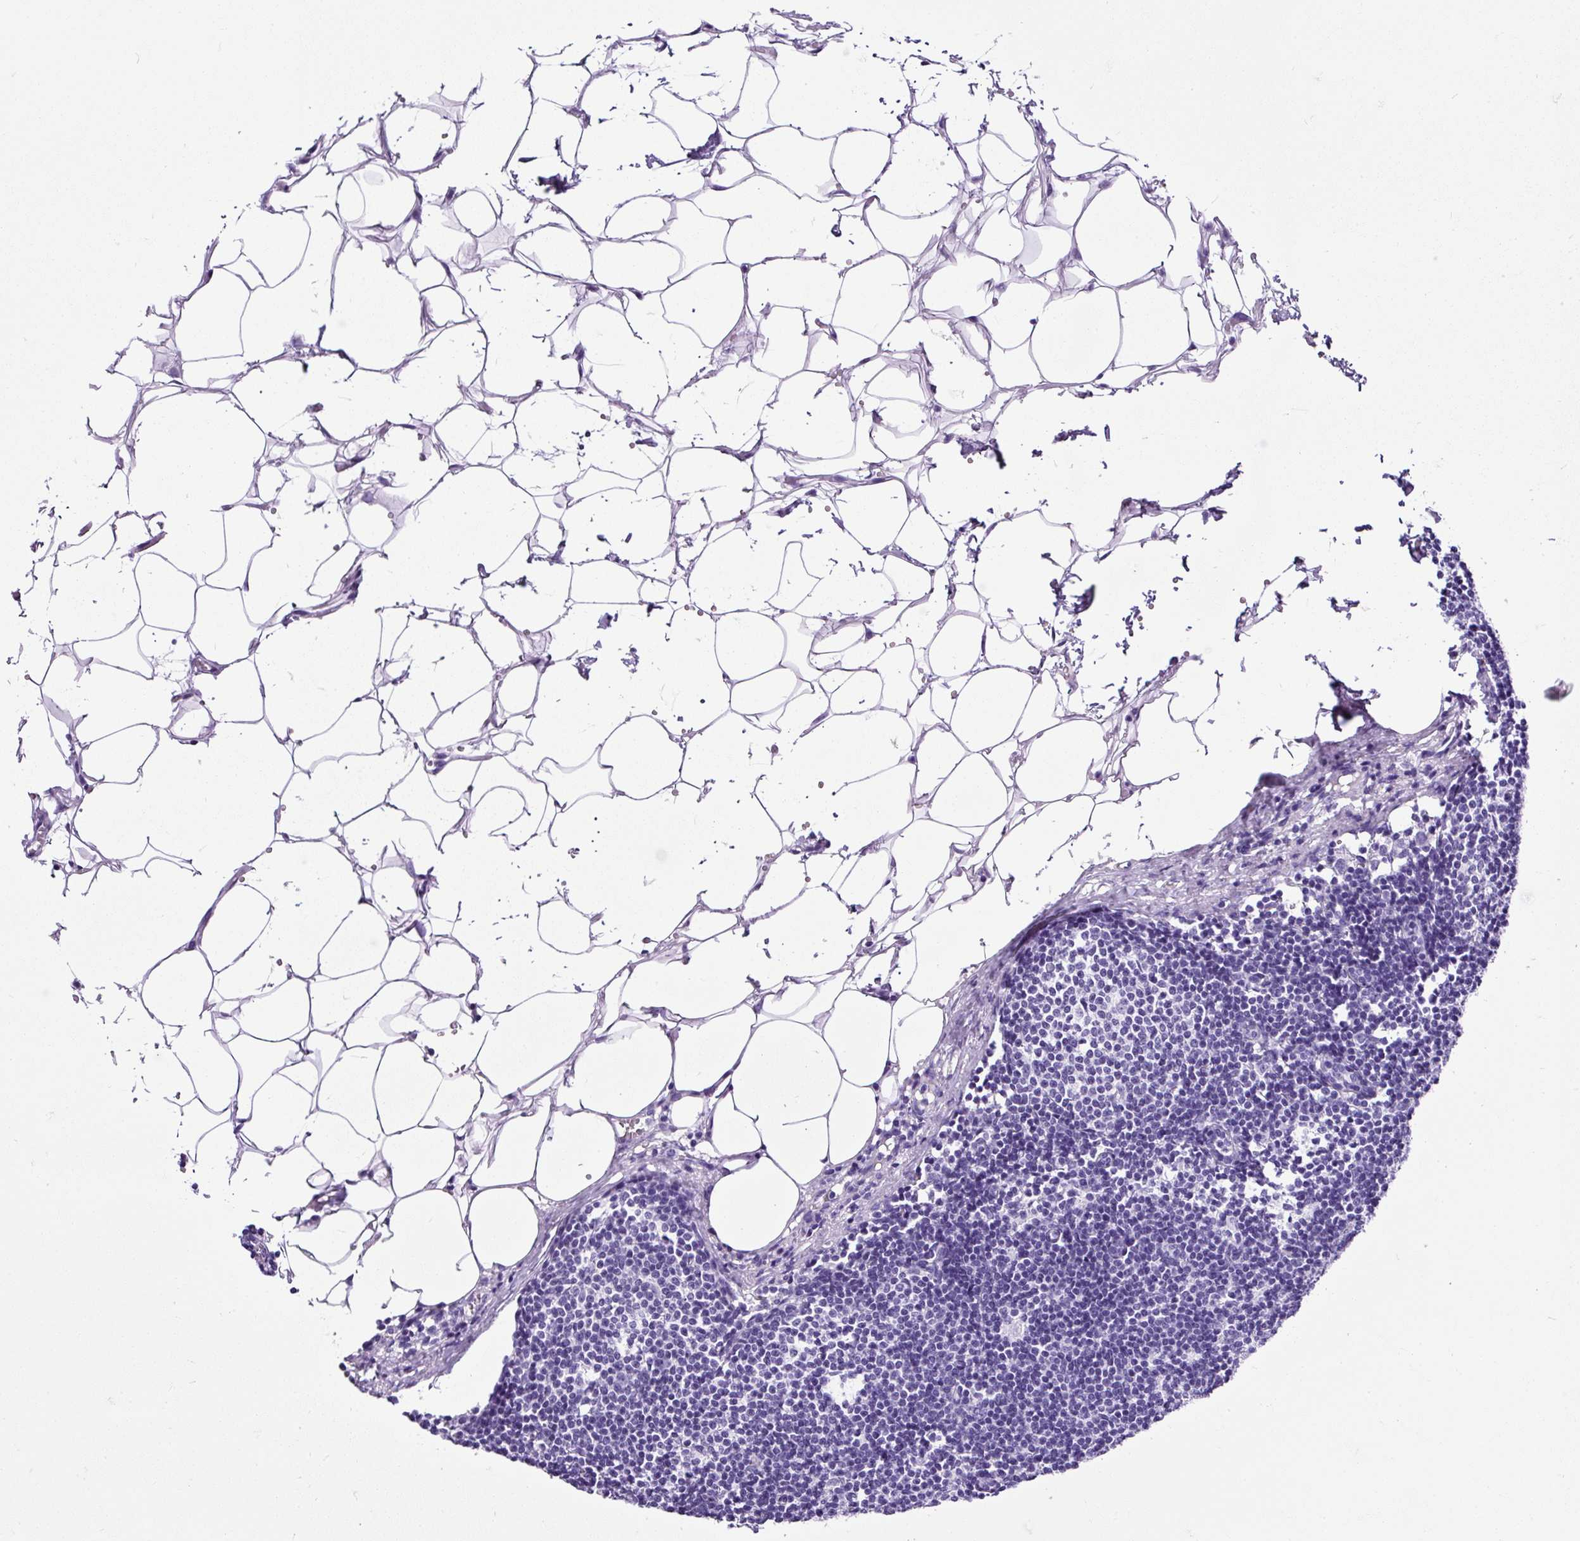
{"staining": {"intensity": "negative", "quantity": "none", "location": "none"}, "tissue": "lymph node", "cell_type": "Germinal center cells", "image_type": "normal", "snomed": [{"axis": "morphology", "description": "Normal tissue, NOS"}, {"axis": "topography", "description": "Lymph node"}], "caption": "The micrograph demonstrates no staining of germinal center cells in unremarkable lymph node.", "gene": "PDIA2", "patient": {"sex": "male", "age": 49}}